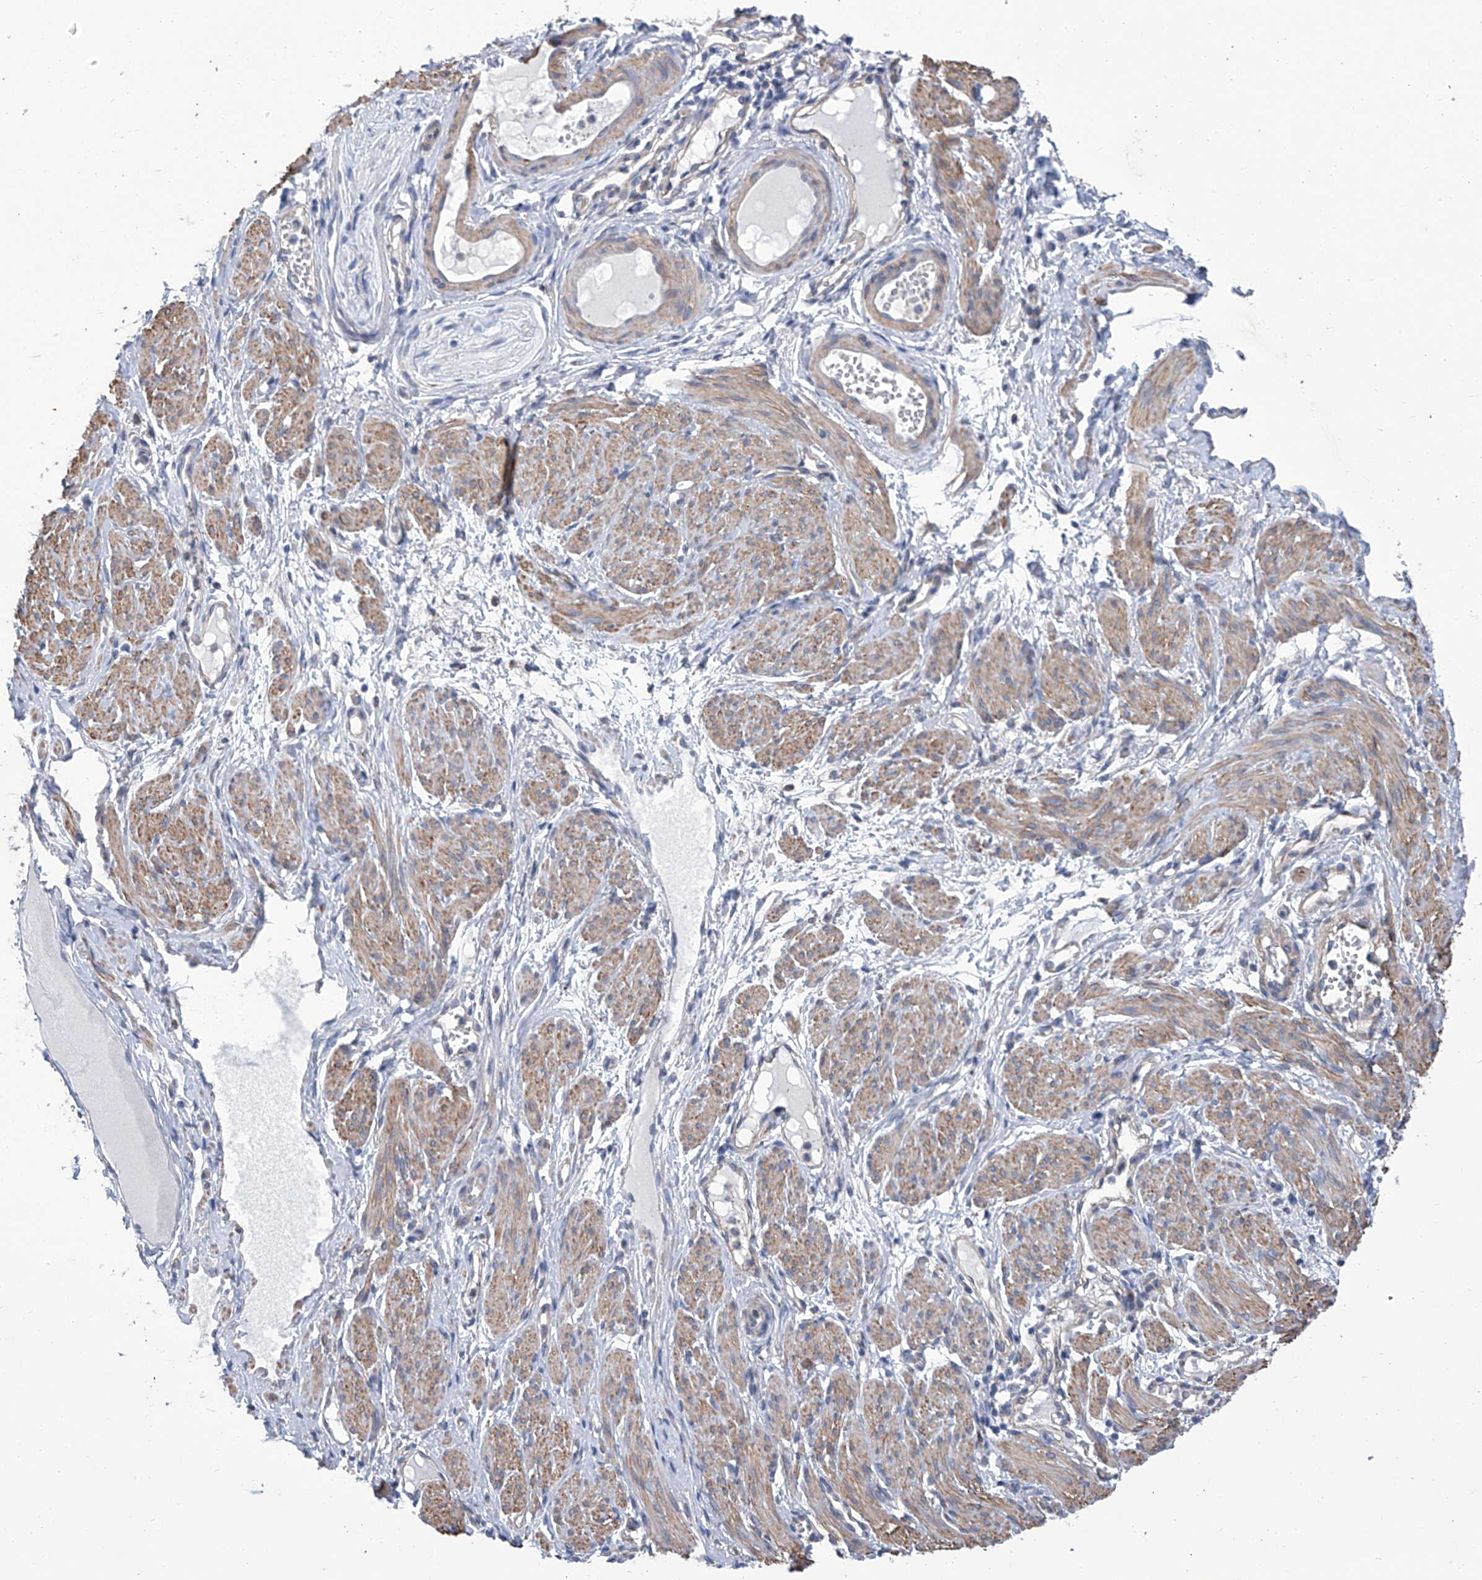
{"staining": {"intensity": "negative", "quantity": "none", "location": "none"}, "tissue": "adipose tissue", "cell_type": "Adipocytes", "image_type": "normal", "snomed": [{"axis": "morphology", "description": "Normal tissue, NOS"}, {"axis": "topography", "description": "Smooth muscle"}, {"axis": "topography", "description": "Peripheral nerve tissue"}], "caption": "The image displays no staining of adipocytes in benign adipose tissue. (DAB (3,3'-diaminobenzidine) immunohistochemistry, high magnification).", "gene": "SMS", "patient": {"sex": "female", "age": 39}}